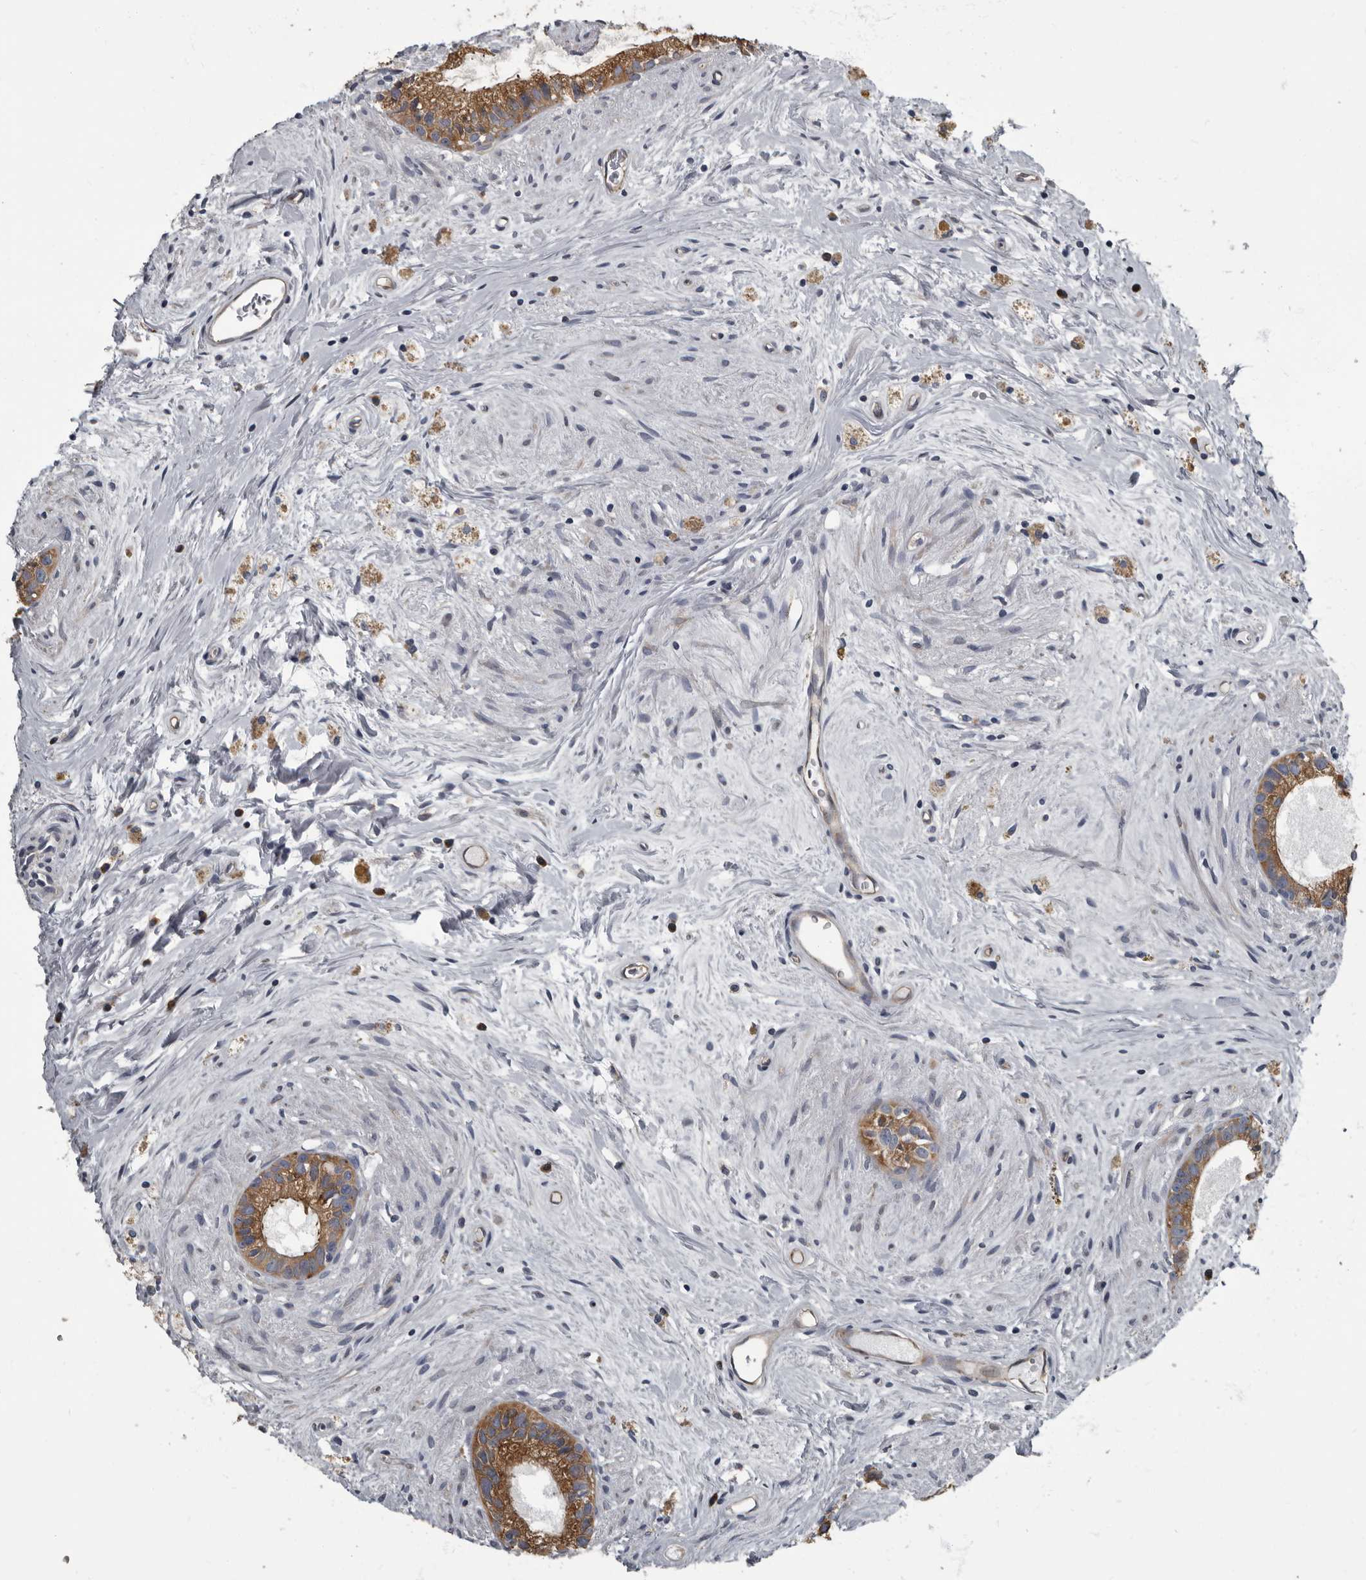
{"staining": {"intensity": "strong", "quantity": ">75%", "location": "cytoplasmic/membranous"}, "tissue": "epididymis", "cell_type": "Glandular cells", "image_type": "normal", "snomed": [{"axis": "morphology", "description": "Normal tissue, NOS"}, {"axis": "topography", "description": "Epididymis"}], "caption": "Brown immunohistochemical staining in unremarkable epididymis displays strong cytoplasmic/membranous positivity in about >75% of glandular cells. The staining is performed using DAB (3,3'-diaminobenzidine) brown chromogen to label protein expression. The nuclei are counter-stained blue using hematoxylin.", "gene": "TPD52L1", "patient": {"sex": "male", "age": 80}}